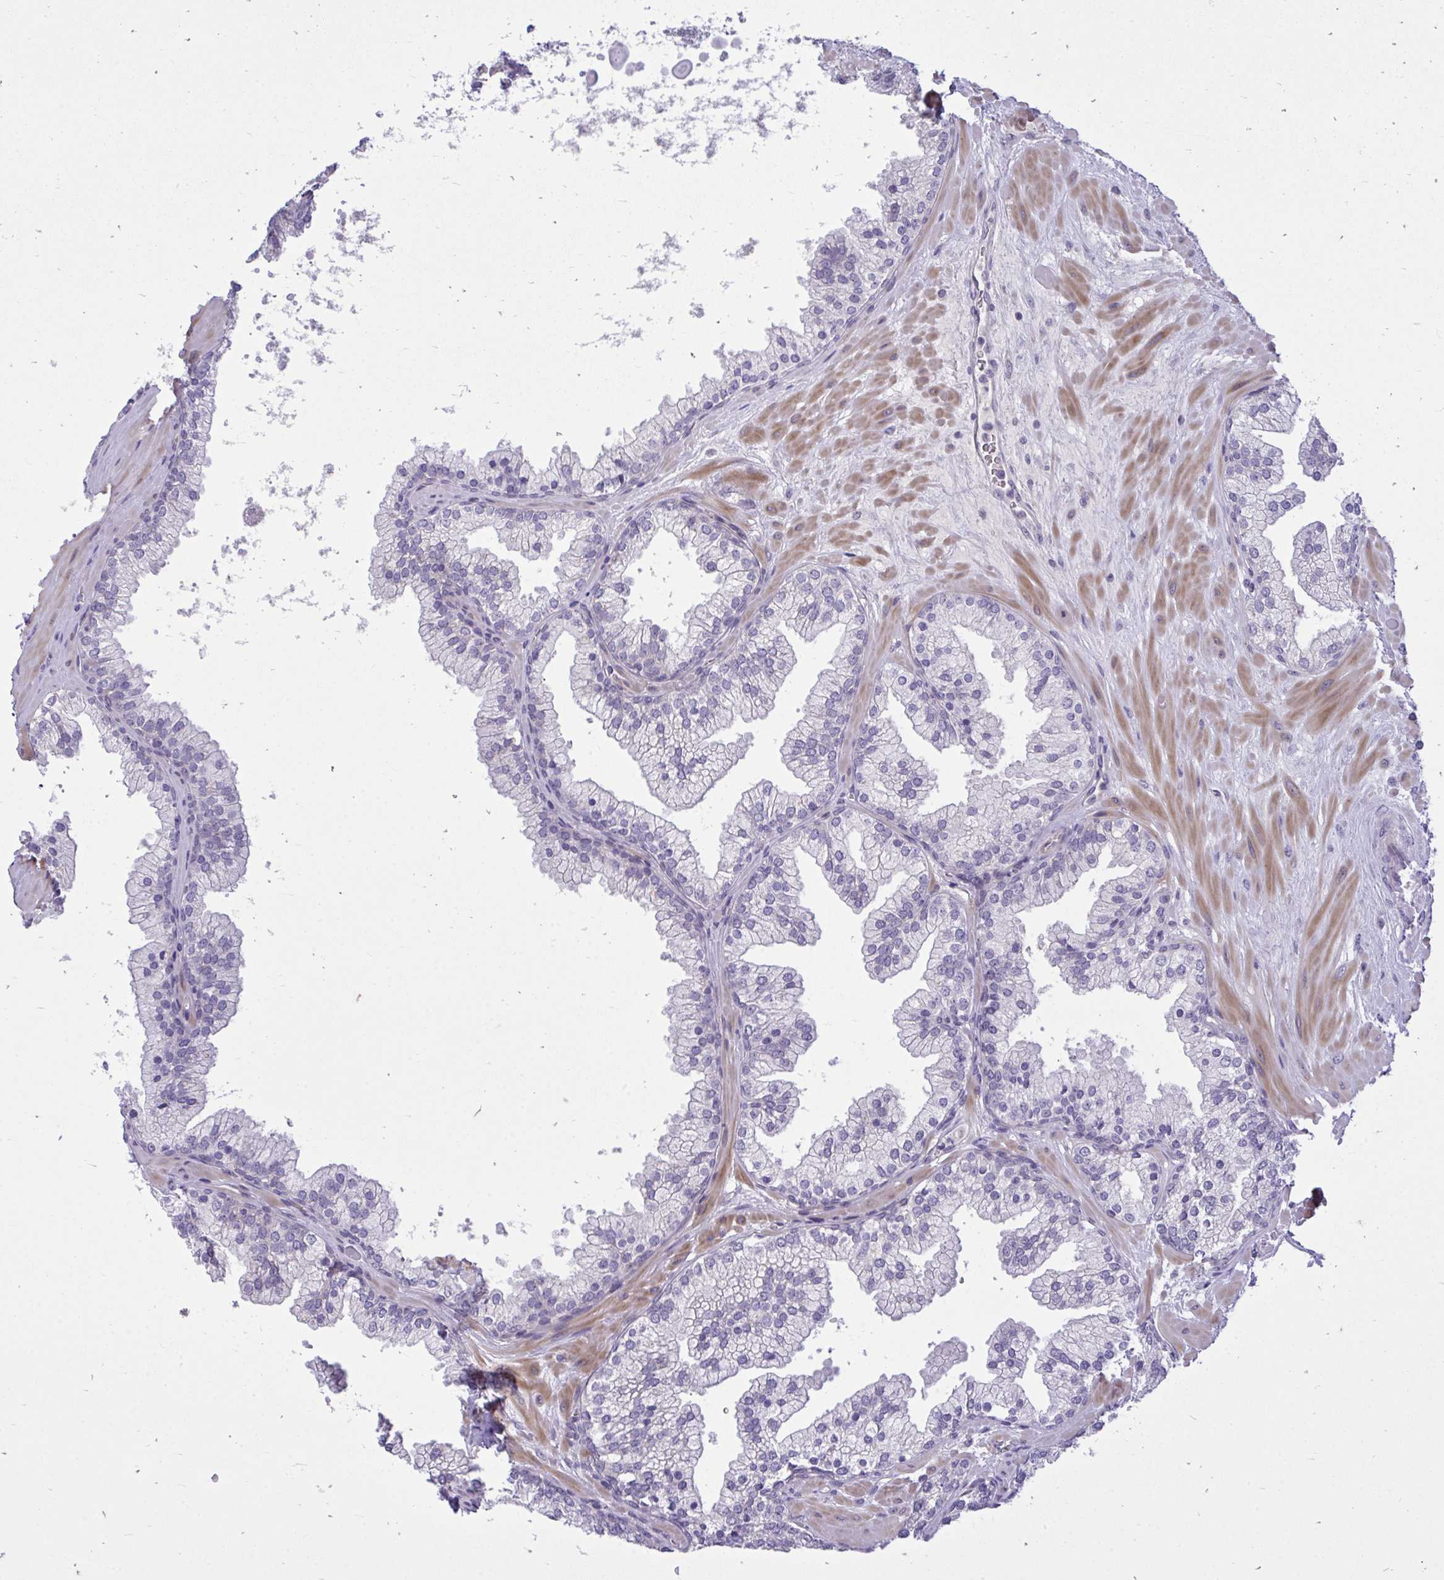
{"staining": {"intensity": "negative", "quantity": "none", "location": "none"}, "tissue": "prostate", "cell_type": "Glandular cells", "image_type": "normal", "snomed": [{"axis": "morphology", "description": "Normal tissue, NOS"}, {"axis": "topography", "description": "Prostate"}, {"axis": "topography", "description": "Peripheral nerve tissue"}], "caption": "Immunohistochemistry (IHC) of benign prostate displays no expression in glandular cells.", "gene": "HMBOX1", "patient": {"sex": "male", "age": 61}}